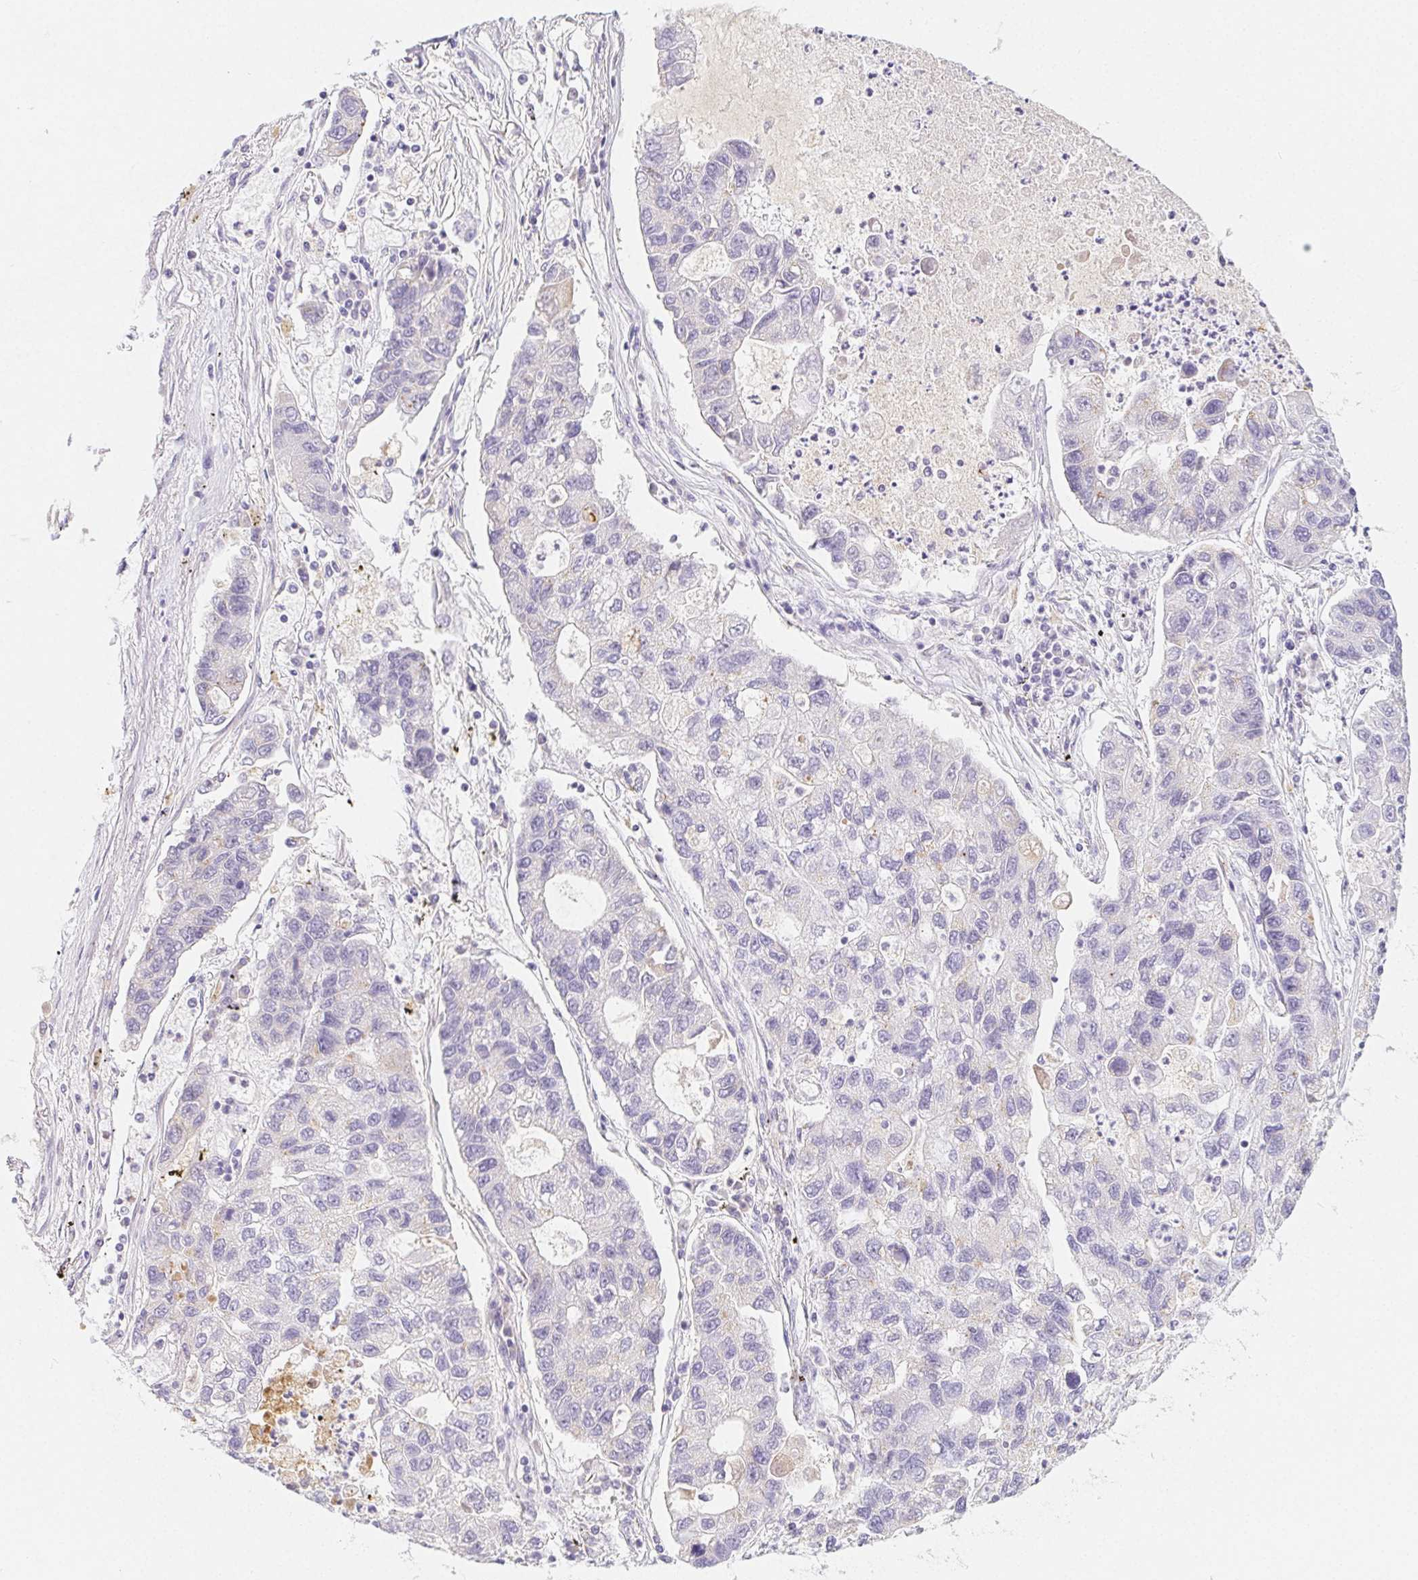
{"staining": {"intensity": "moderate", "quantity": "<25%", "location": "cytoplasmic/membranous"}, "tissue": "lung cancer", "cell_type": "Tumor cells", "image_type": "cancer", "snomed": [{"axis": "morphology", "description": "Adenocarcinoma, NOS"}, {"axis": "topography", "description": "Bronchus"}, {"axis": "topography", "description": "Lung"}], "caption": "Tumor cells exhibit moderate cytoplasmic/membranous positivity in approximately <25% of cells in lung cancer. (Brightfield microscopy of DAB IHC at high magnification).", "gene": "ITIH2", "patient": {"sex": "female", "age": 51}}